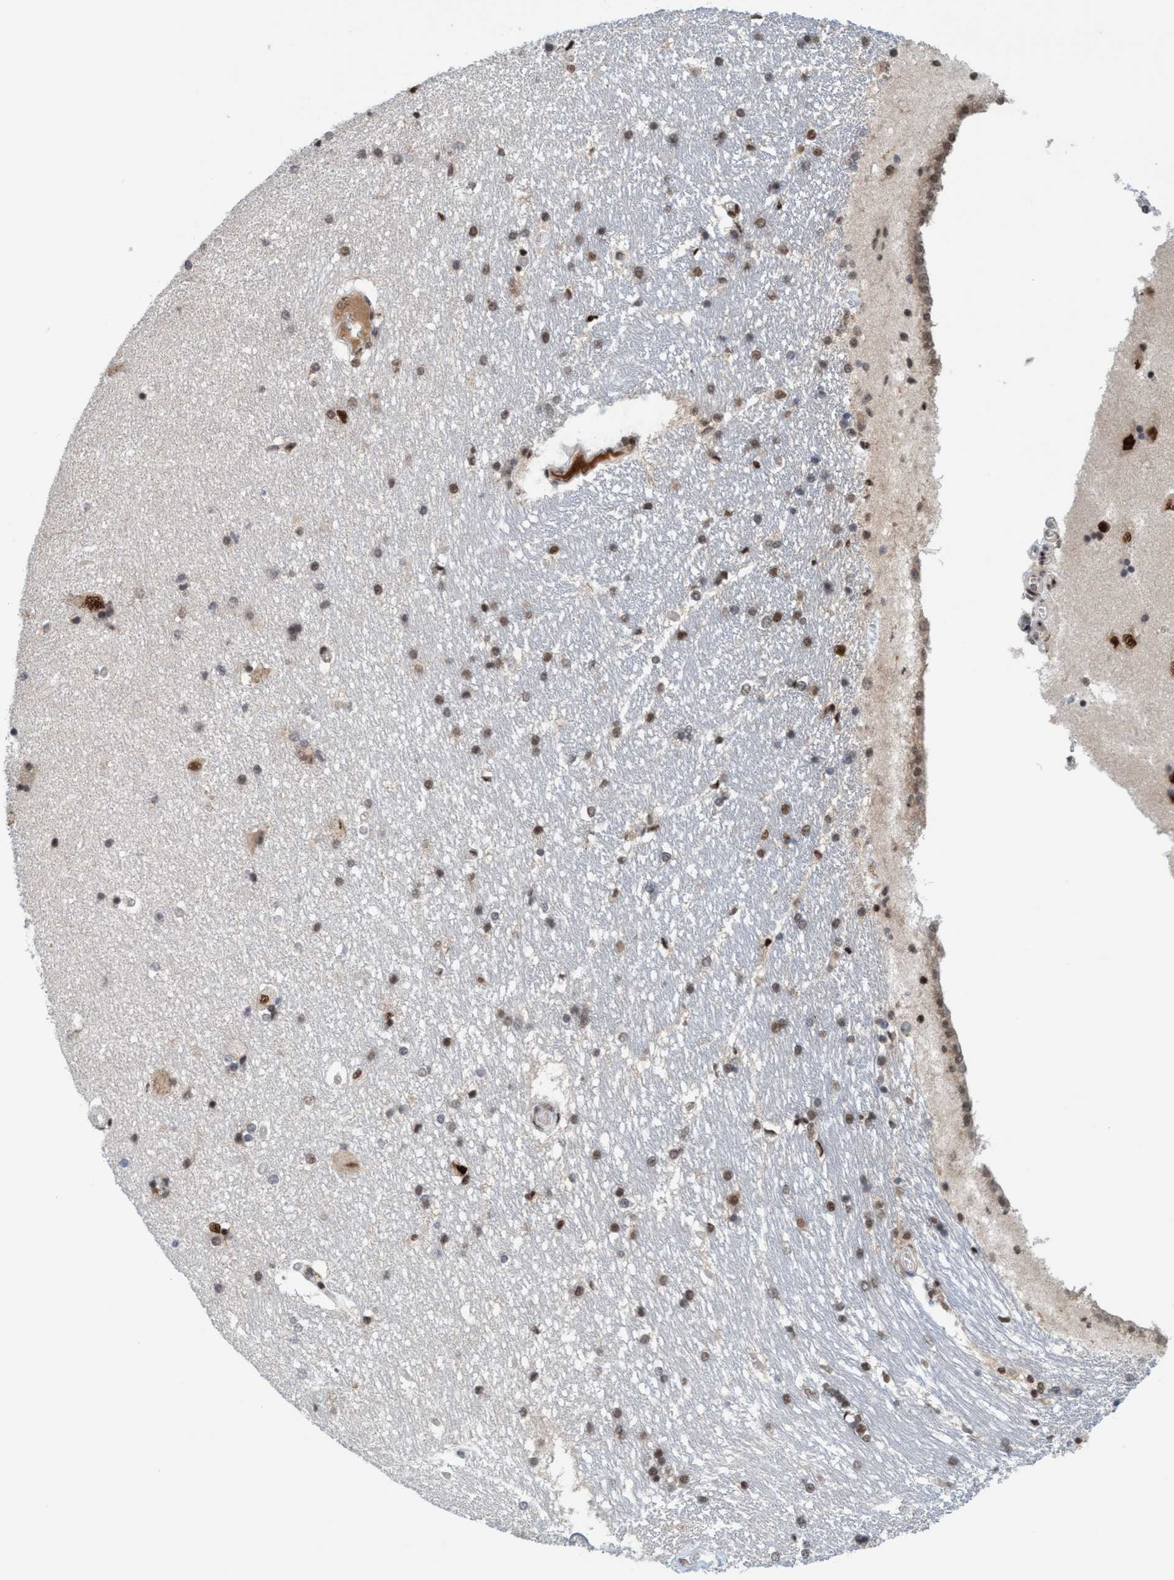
{"staining": {"intensity": "strong", "quantity": "25%-75%", "location": "nuclear"}, "tissue": "hippocampus", "cell_type": "Glial cells", "image_type": "normal", "snomed": [{"axis": "morphology", "description": "Normal tissue, NOS"}, {"axis": "topography", "description": "Hippocampus"}], "caption": "Glial cells display strong nuclear staining in approximately 25%-75% of cells in normal hippocampus. The protein of interest is stained brown, and the nuclei are stained in blue (DAB (3,3'-diaminobenzidine) IHC with brightfield microscopy, high magnification).", "gene": "SMCR8", "patient": {"sex": "male", "age": 45}}